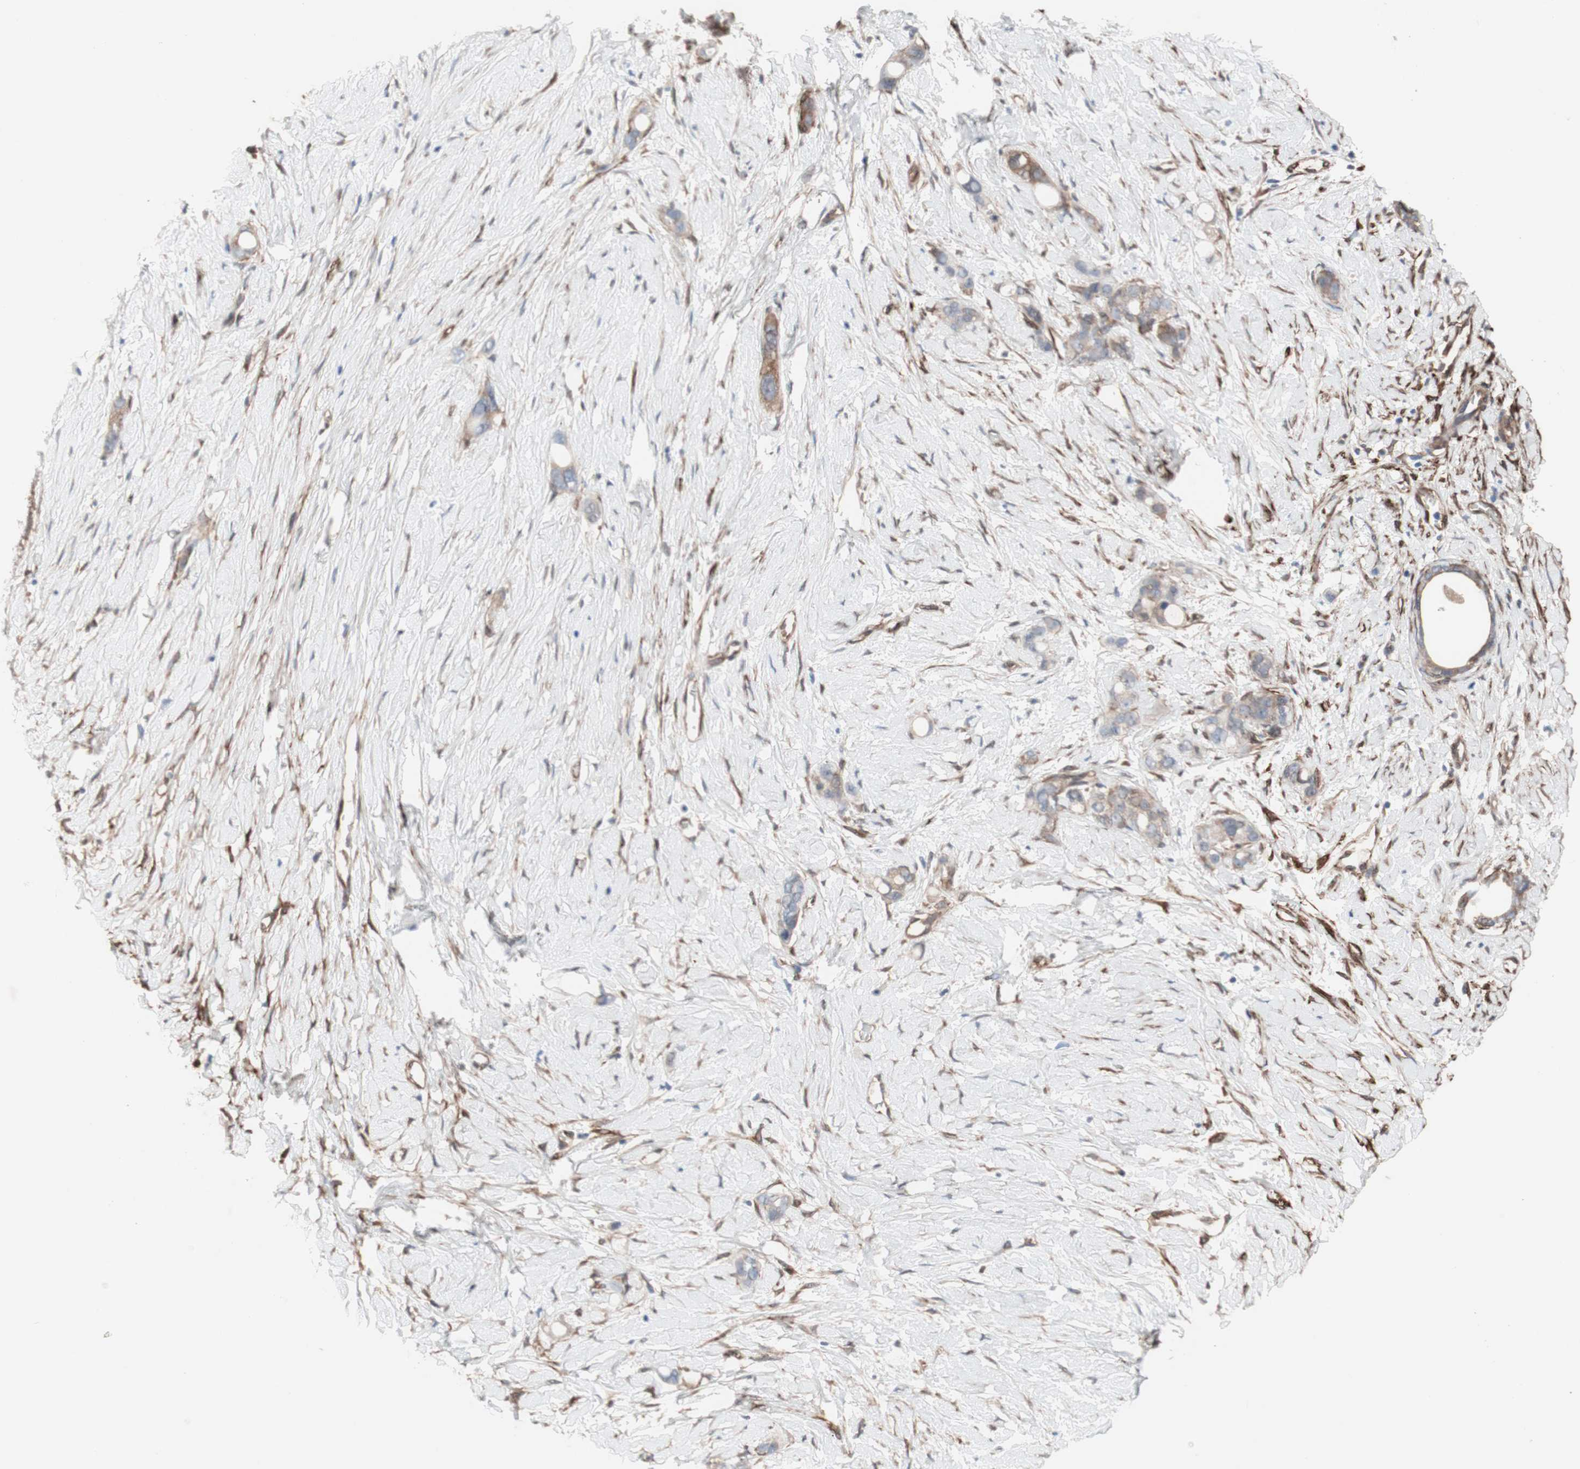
{"staining": {"intensity": "weak", "quantity": ">75%", "location": "cytoplasmic/membranous"}, "tissue": "stomach cancer", "cell_type": "Tumor cells", "image_type": "cancer", "snomed": [{"axis": "morphology", "description": "Adenocarcinoma, NOS"}, {"axis": "topography", "description": "Stomach"}], "caption": "The immunohistochemical stain labels weak cytoplasmic/membranous expression in tumor cells of stomach adenocarcinoma tissue.", "gene": "CNN3", "patient": {"sex": "female", "age": 75}}